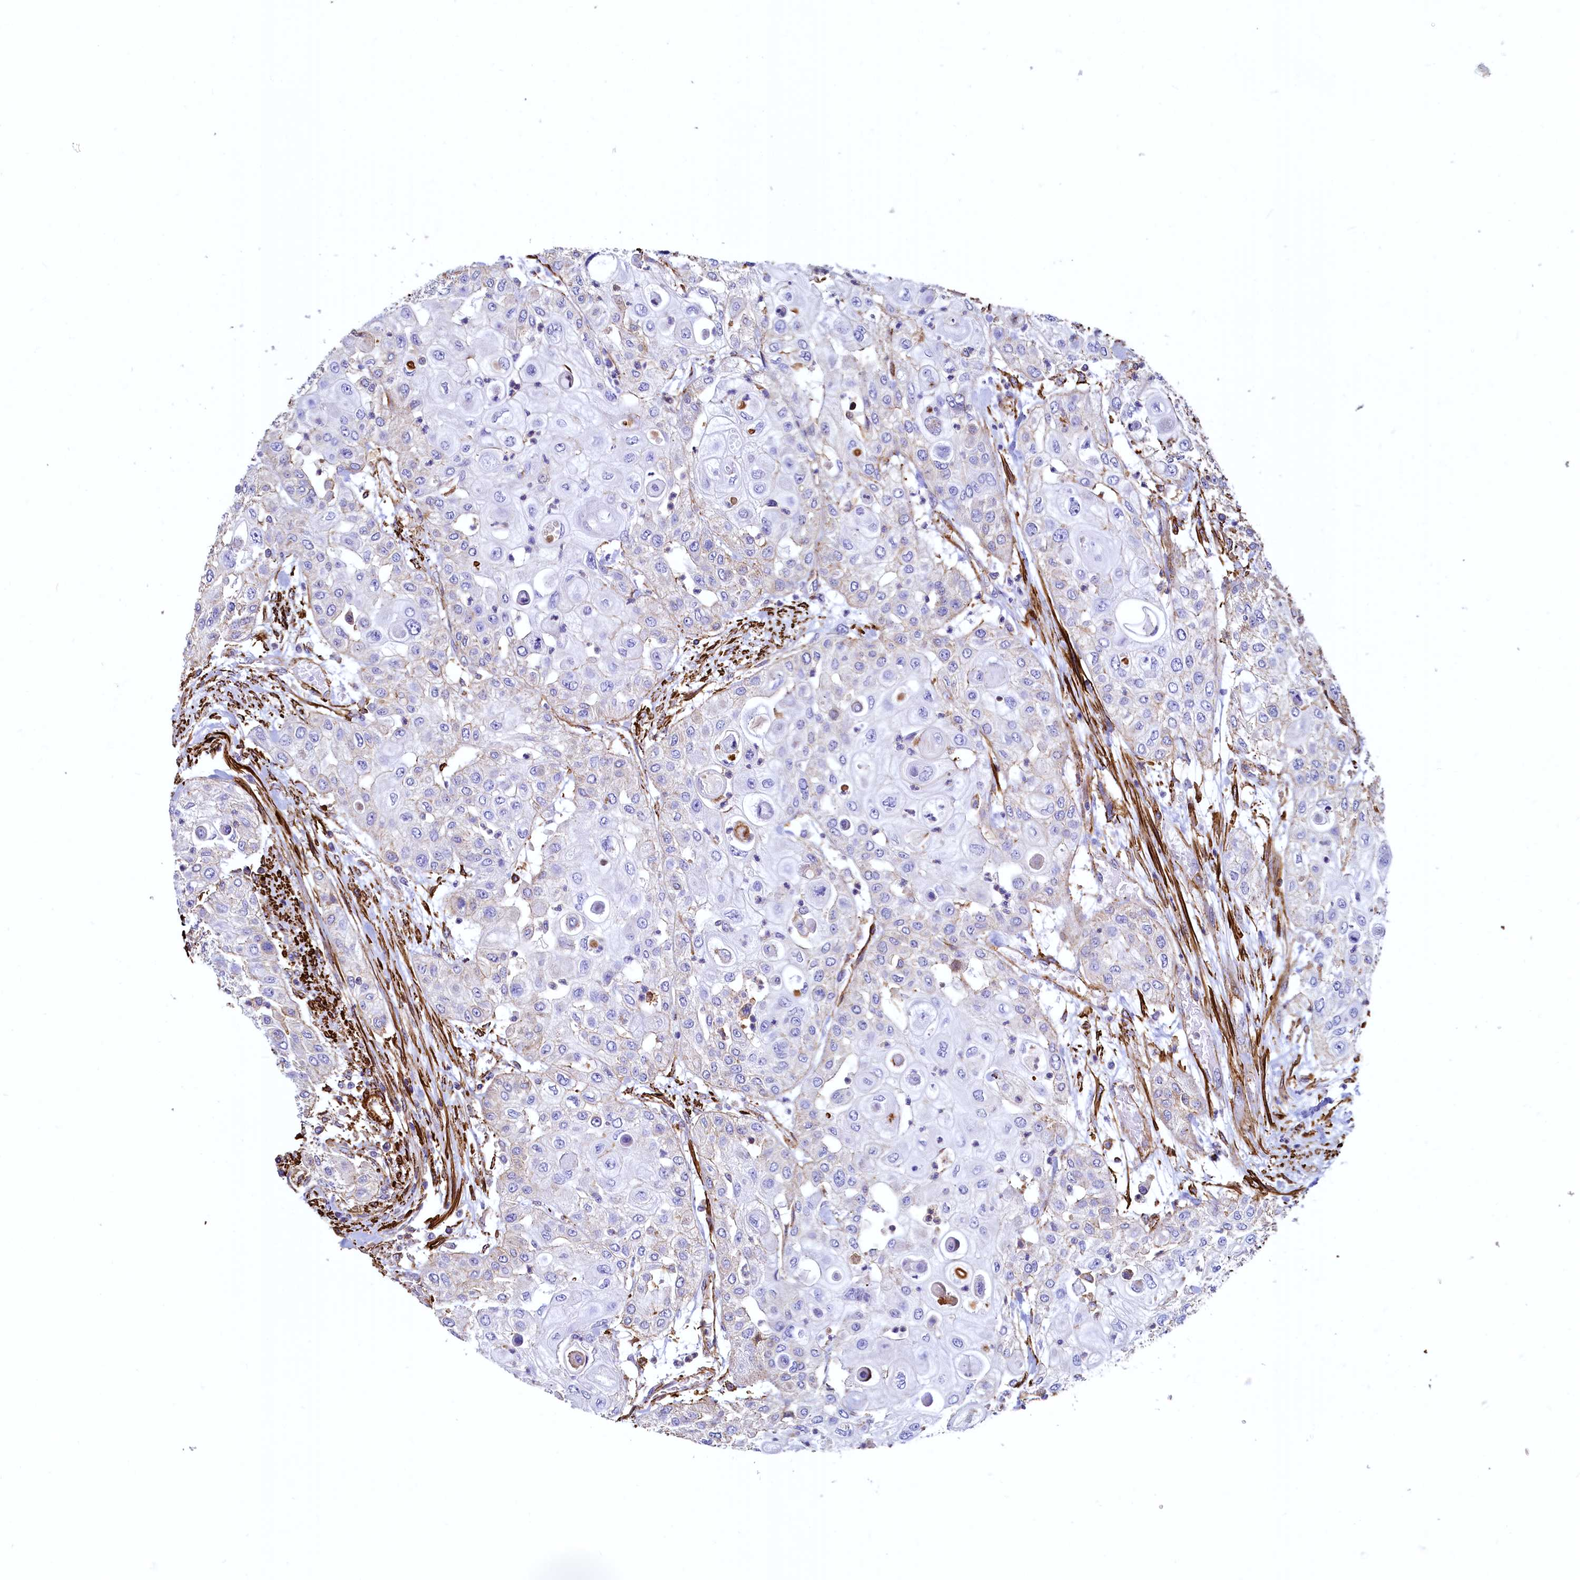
{"staining": {"intensity": "weak", "quantity": "<25%", "location": "cytoplasmic/membranous"}, "tissue": "urothelial cancer", "cell_type": "Tumor cells", "image_type": "cancer", "snomed": [{"axis": "morphology", "description": "Urothelial carcinoma, High grade"}, {"axis": "topography", "description": "Urinary bladder"}], "caption": "Immunohistochemistry histopathology image of urothelial cancer stained for a protein (brown), which reveals no positivity in tumor cells. Nuclei are stained in blue.", "gene": "THBS1", "patient": {"sex": "female", "age": 79}}